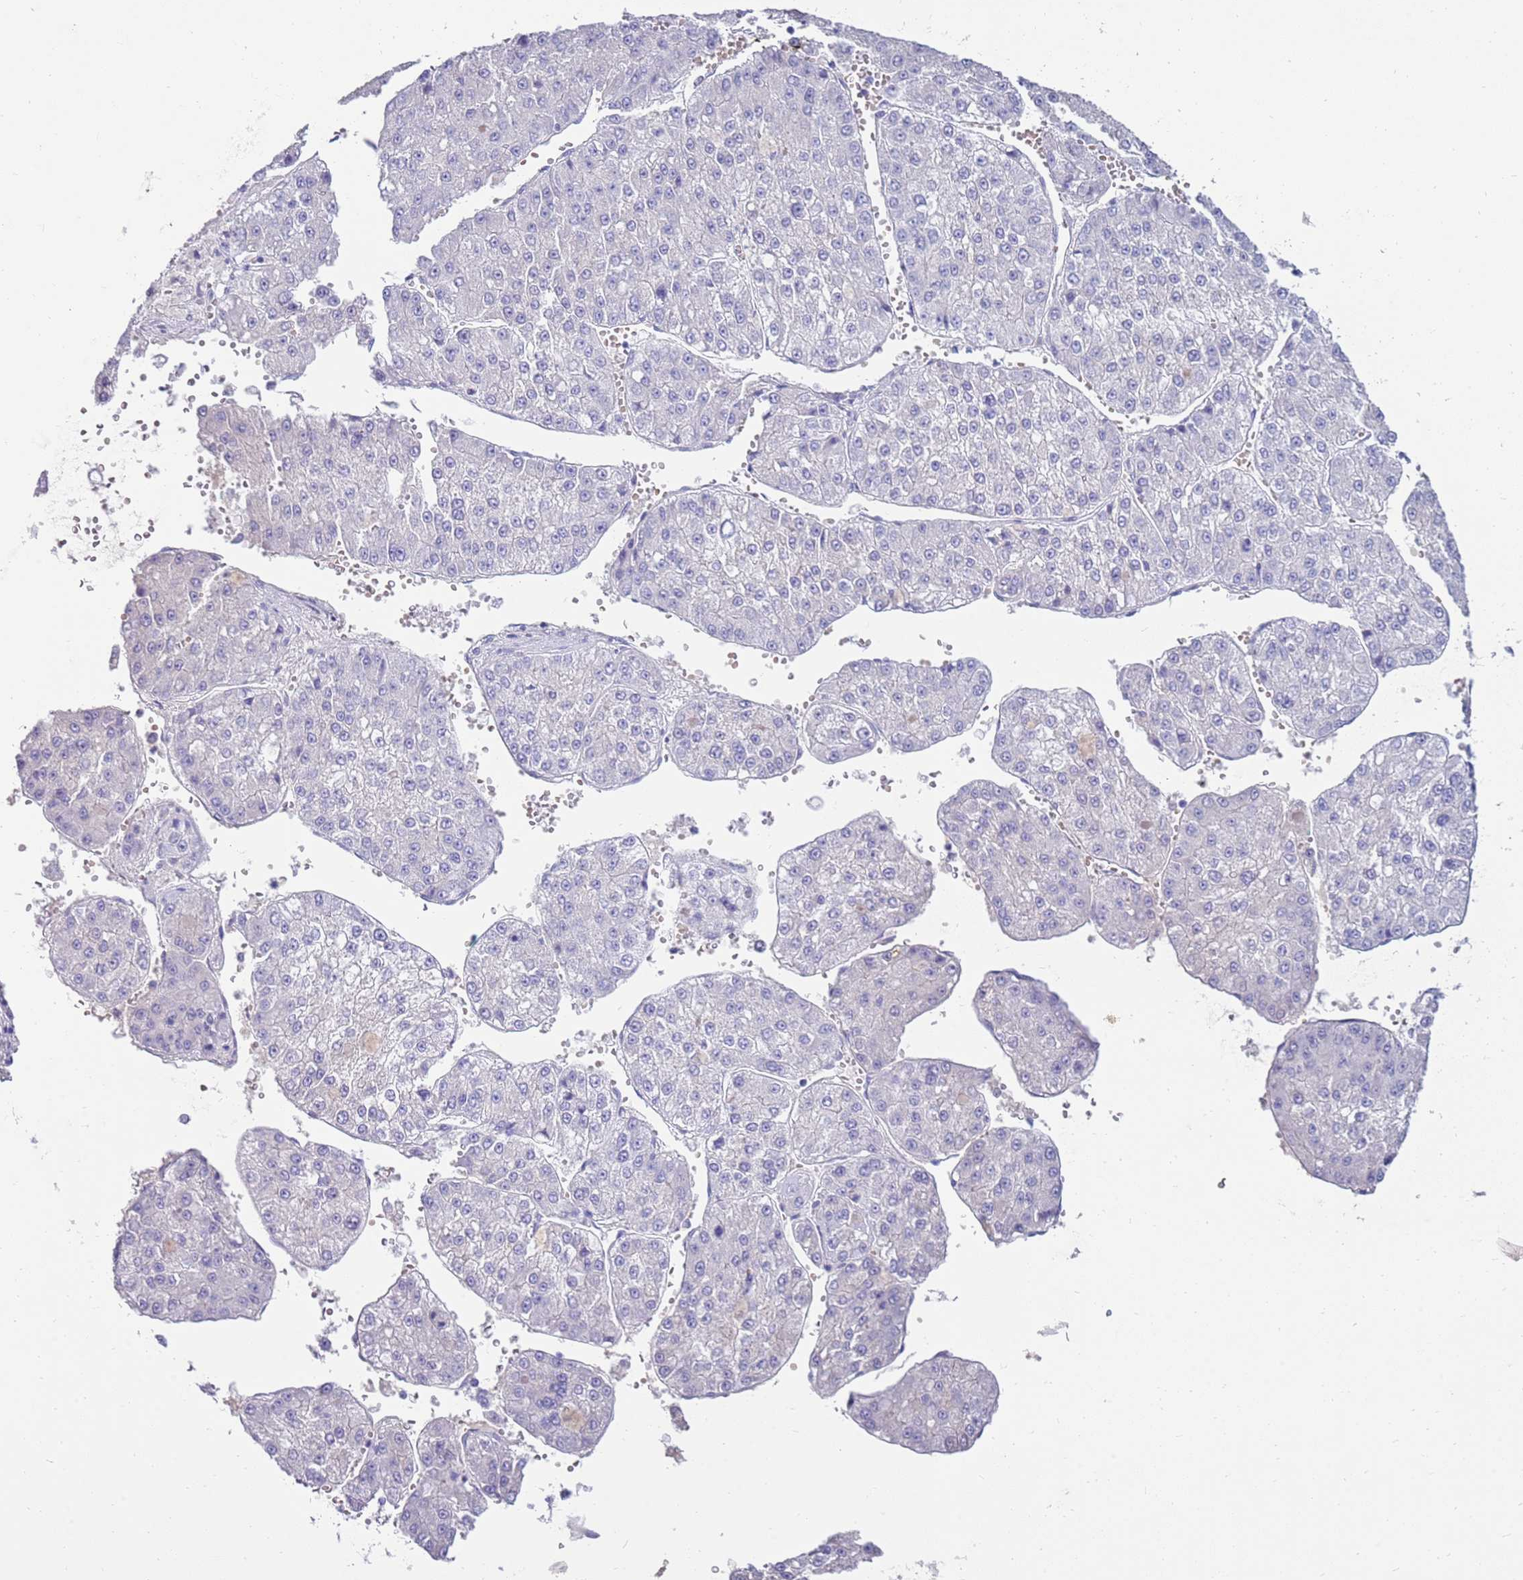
{"staining": {"intensity": "negative", "quantity": "none", "location": "none"}, "tissue": "liver cancer", "cell_type": "Tumor cells", "image_type": "cancer", "snomed": [{"axis": "morphology", "description": "Carcinoma, Hepatocellular, NOS"}, {"axis": "topography", "description": "Liver"}], "caption": "High power microscopy photomicrograph of an immunohistochemistry histopathology image of liver cancer, revealing no significant expression in tumor cells.", "gene": "EVPLL", "patient": {"sex": "female", "age": 73}}